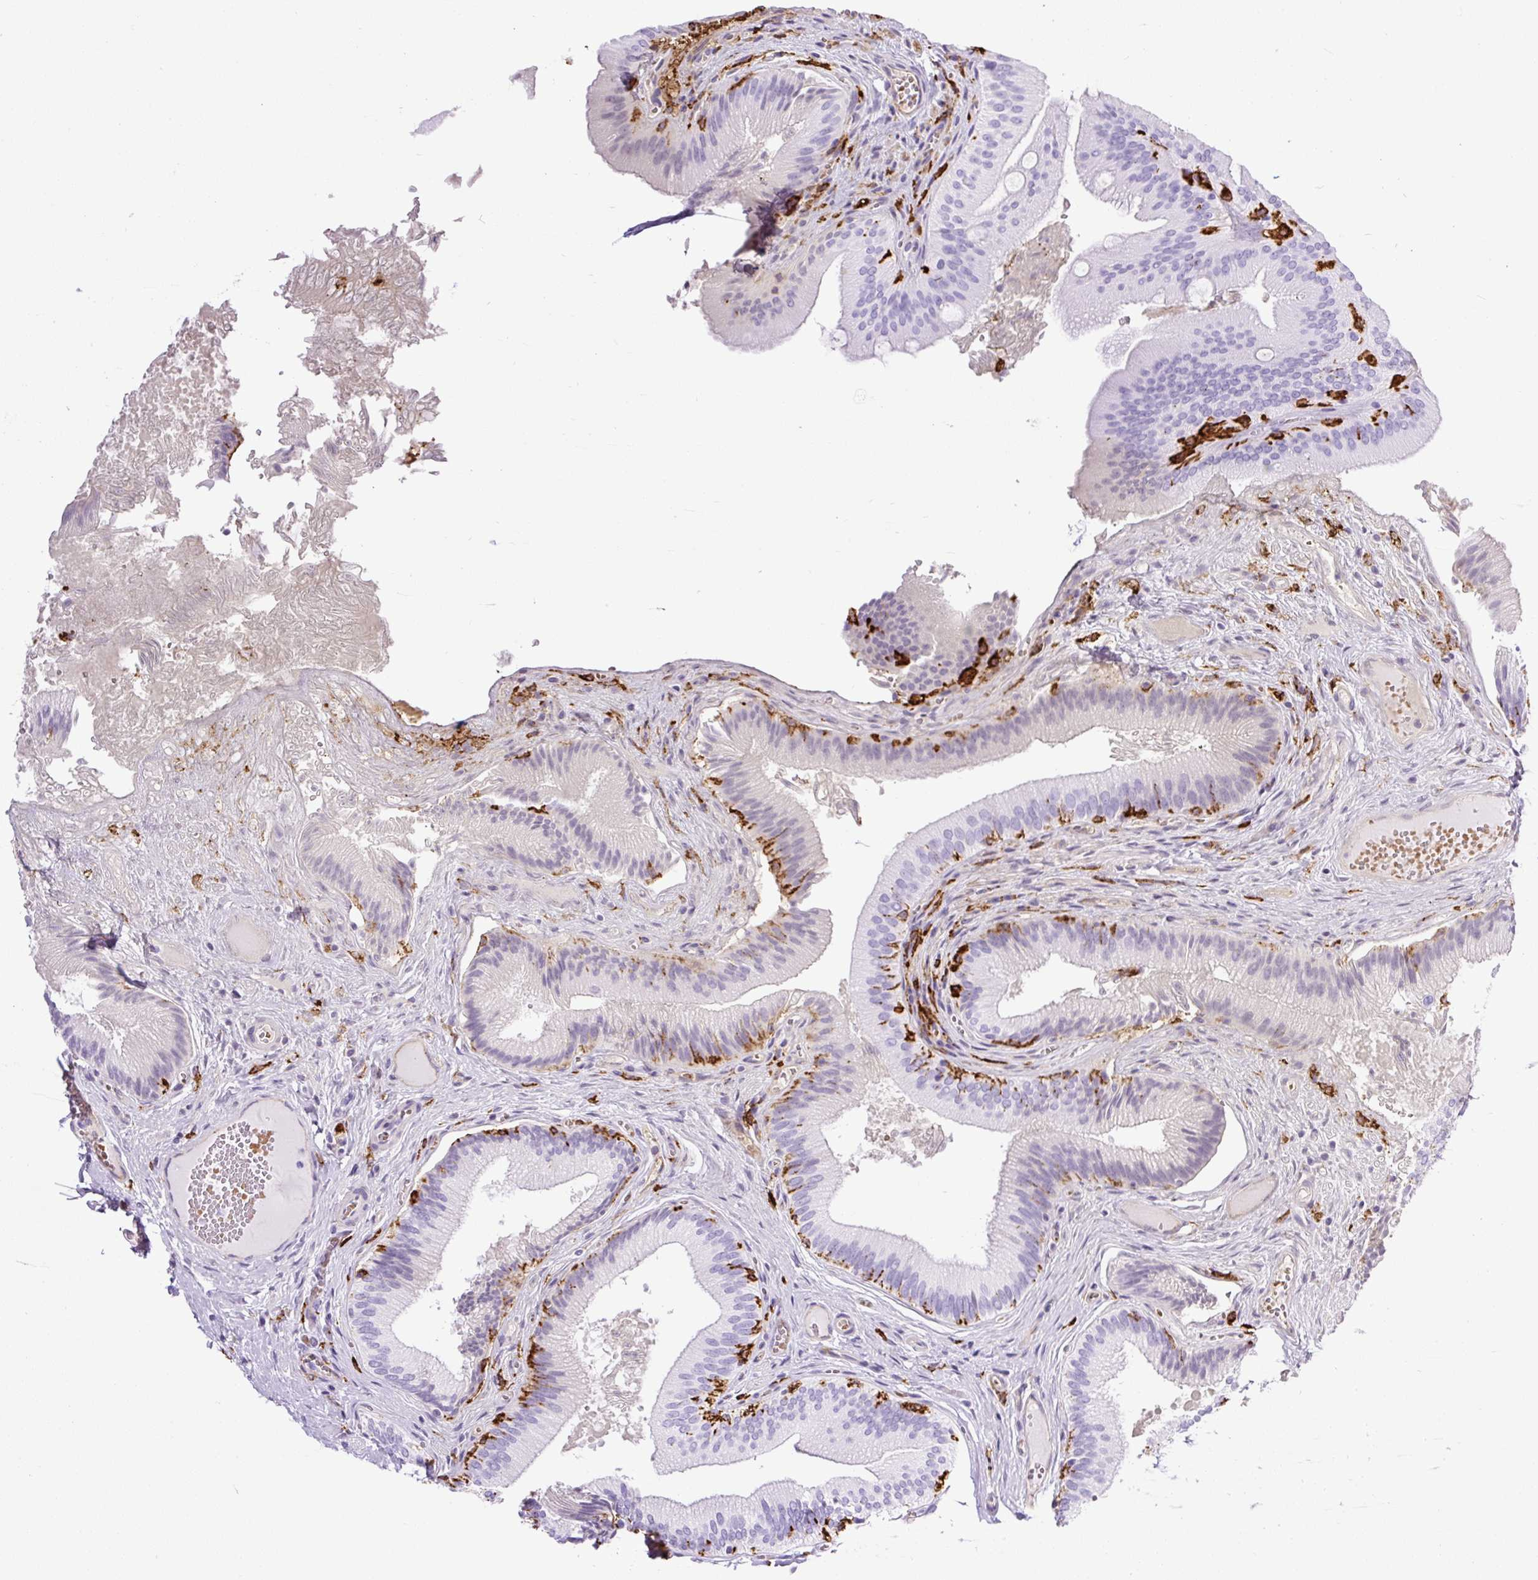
{"staining": {"intensity": "negative", "quantity": "none", "location": "none"}, "tissue": "gallbladder", "cell_type": "Glandular cells", "image_type": "normal", "snomed": [{"axis": "morphology", "description": "Normal tissue, NOS"}, {"axis": "topography", "description": "Gallbladder"}], "caption": "Immunohistochemistry of normal gallbladder demonstrates no positivity in glandular cells. (Brightfield microscopy of DAB (3,3'-diaminobenzidine) IHC at high magnification).", "gene": "HLA", "patient": {"sex": "male", "age": 17}}